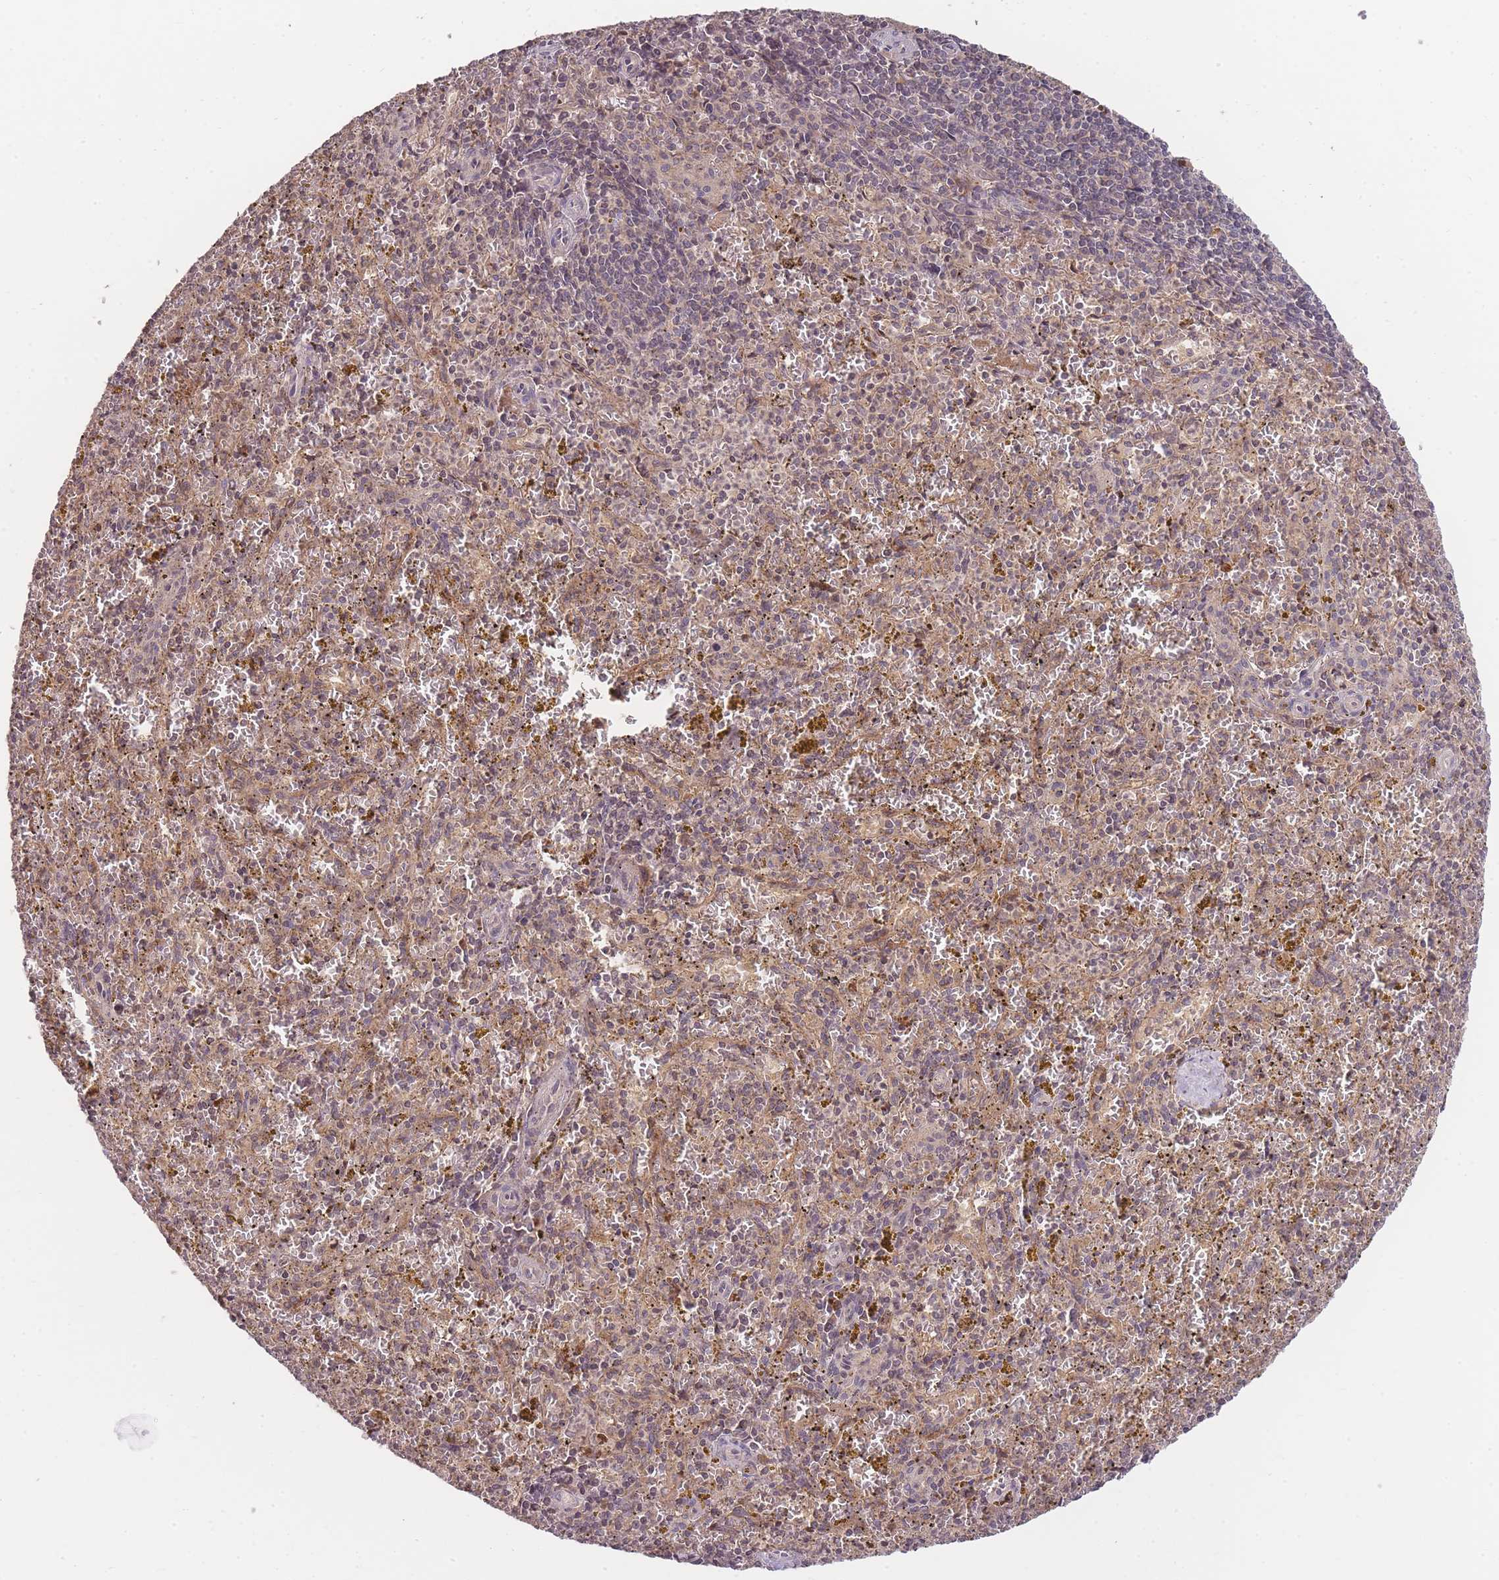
{"staining": {"intensity": "weak", "quantity": "25%-75%", "location": "cytoplasmic/membranous"}, "tissue": "spleen", "cell_type": "Cells in red pulp", "image_type": "normal", "snomed": [{"axis": "morphology", "description": "Normal tissue, NOS"}, {"axis": "topography", "description": "Spleen"}], "caption": "The photomicrograph demonstrates a brown stain indicating the presence of a protein in the cytoplasmic/membranous of cells in red pulp in spleen. (brown staining indicates protein expression, while blue staining denotes nuclei).", "gene": "RALGDS", "patient": {"sex": "male", "age": 57}}